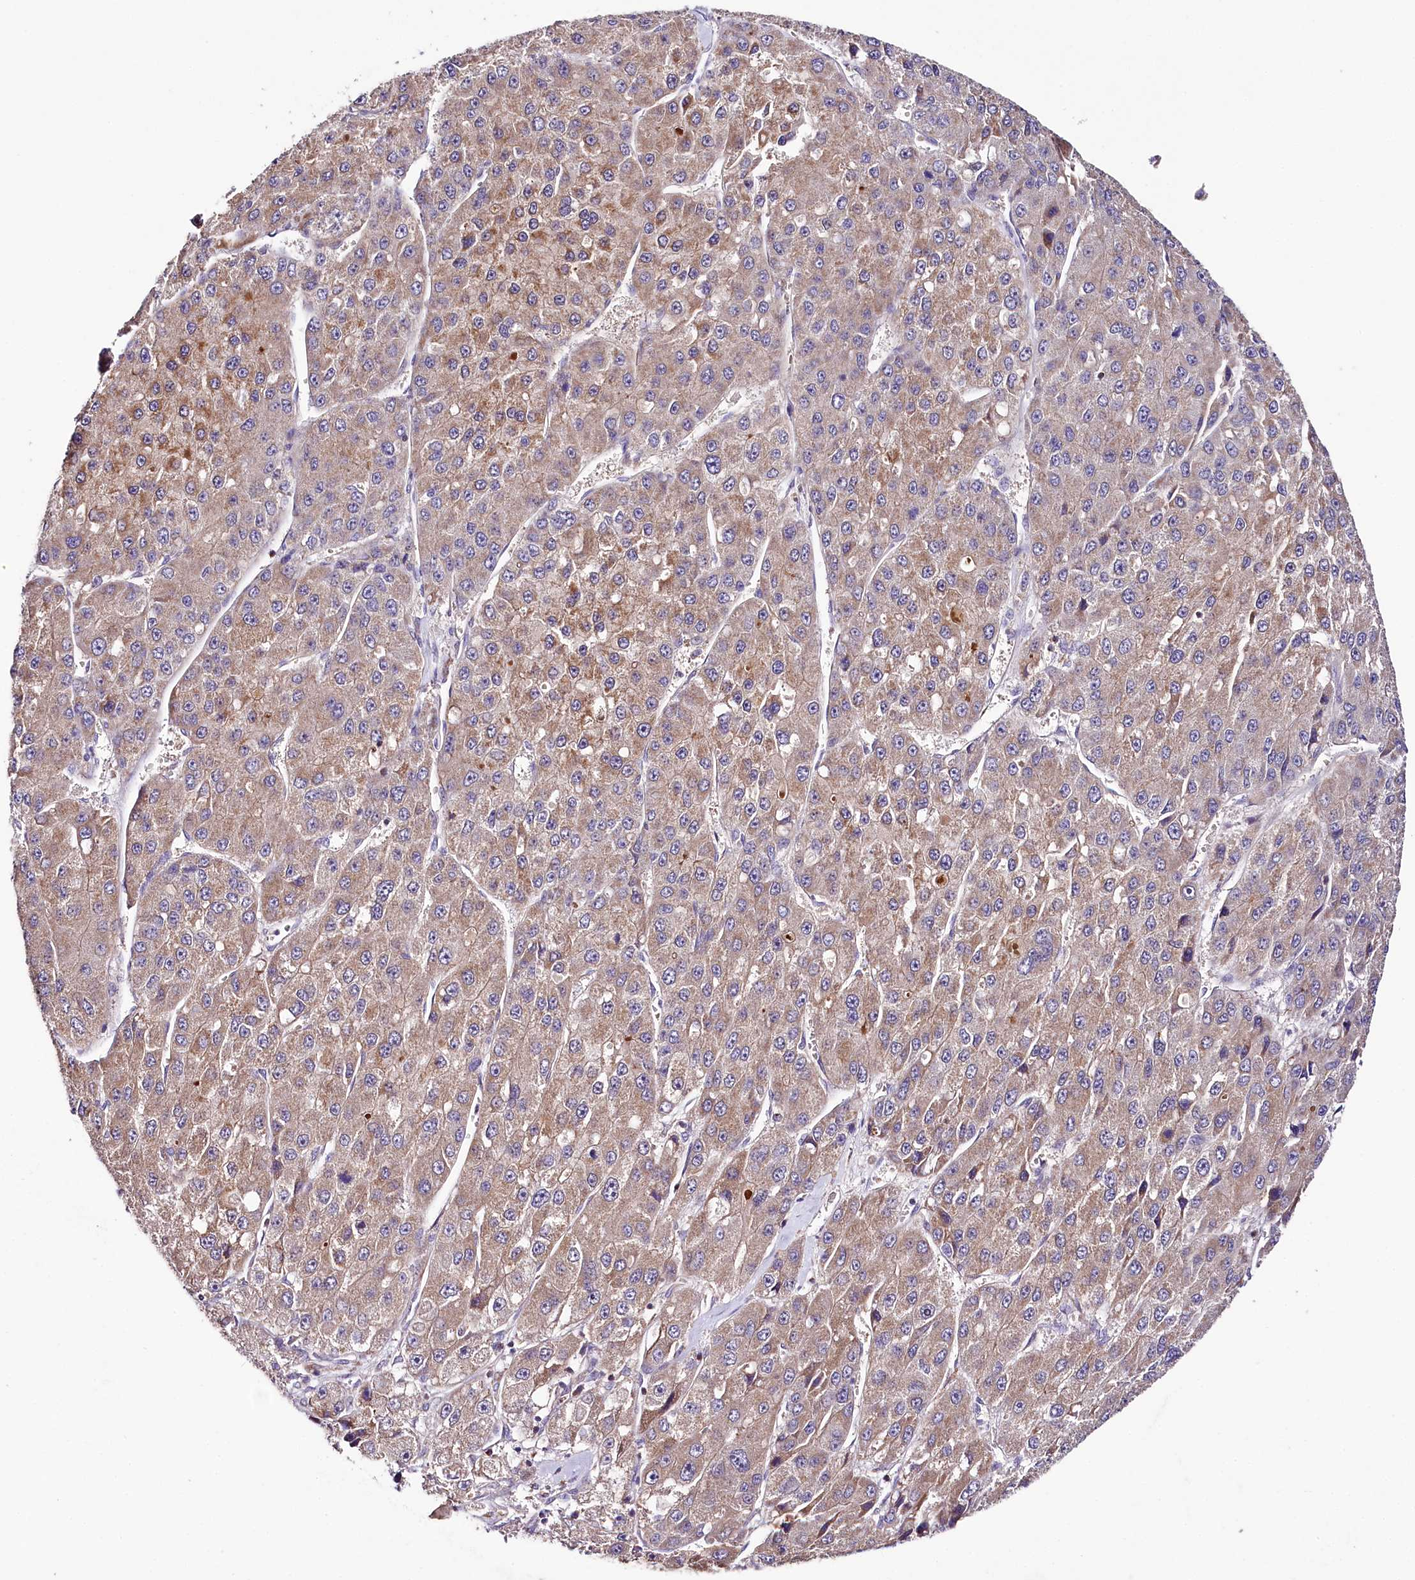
{"staining": {"intensity": "weak", "quantity": "25%-75%", "location": "cytoplasmic/membranous"}, "tissue": "liver cancer", "cell_type": "Tumor cells", "image_type": "cancer", "snomed": [{"axis": "morphology", "description": "Carcinoma, Hepatocellular, NOS"}, {"axis": "topography", "description": "Liver"}], "caption": "There is low levels of weak cytoplasmic/membranous expression in tumor cells of liver cancer, as demonstrated by immunohistochemical staining (brown color).", "gene": "ZNF45", "patient": {"sex": "female", "age": 73}}